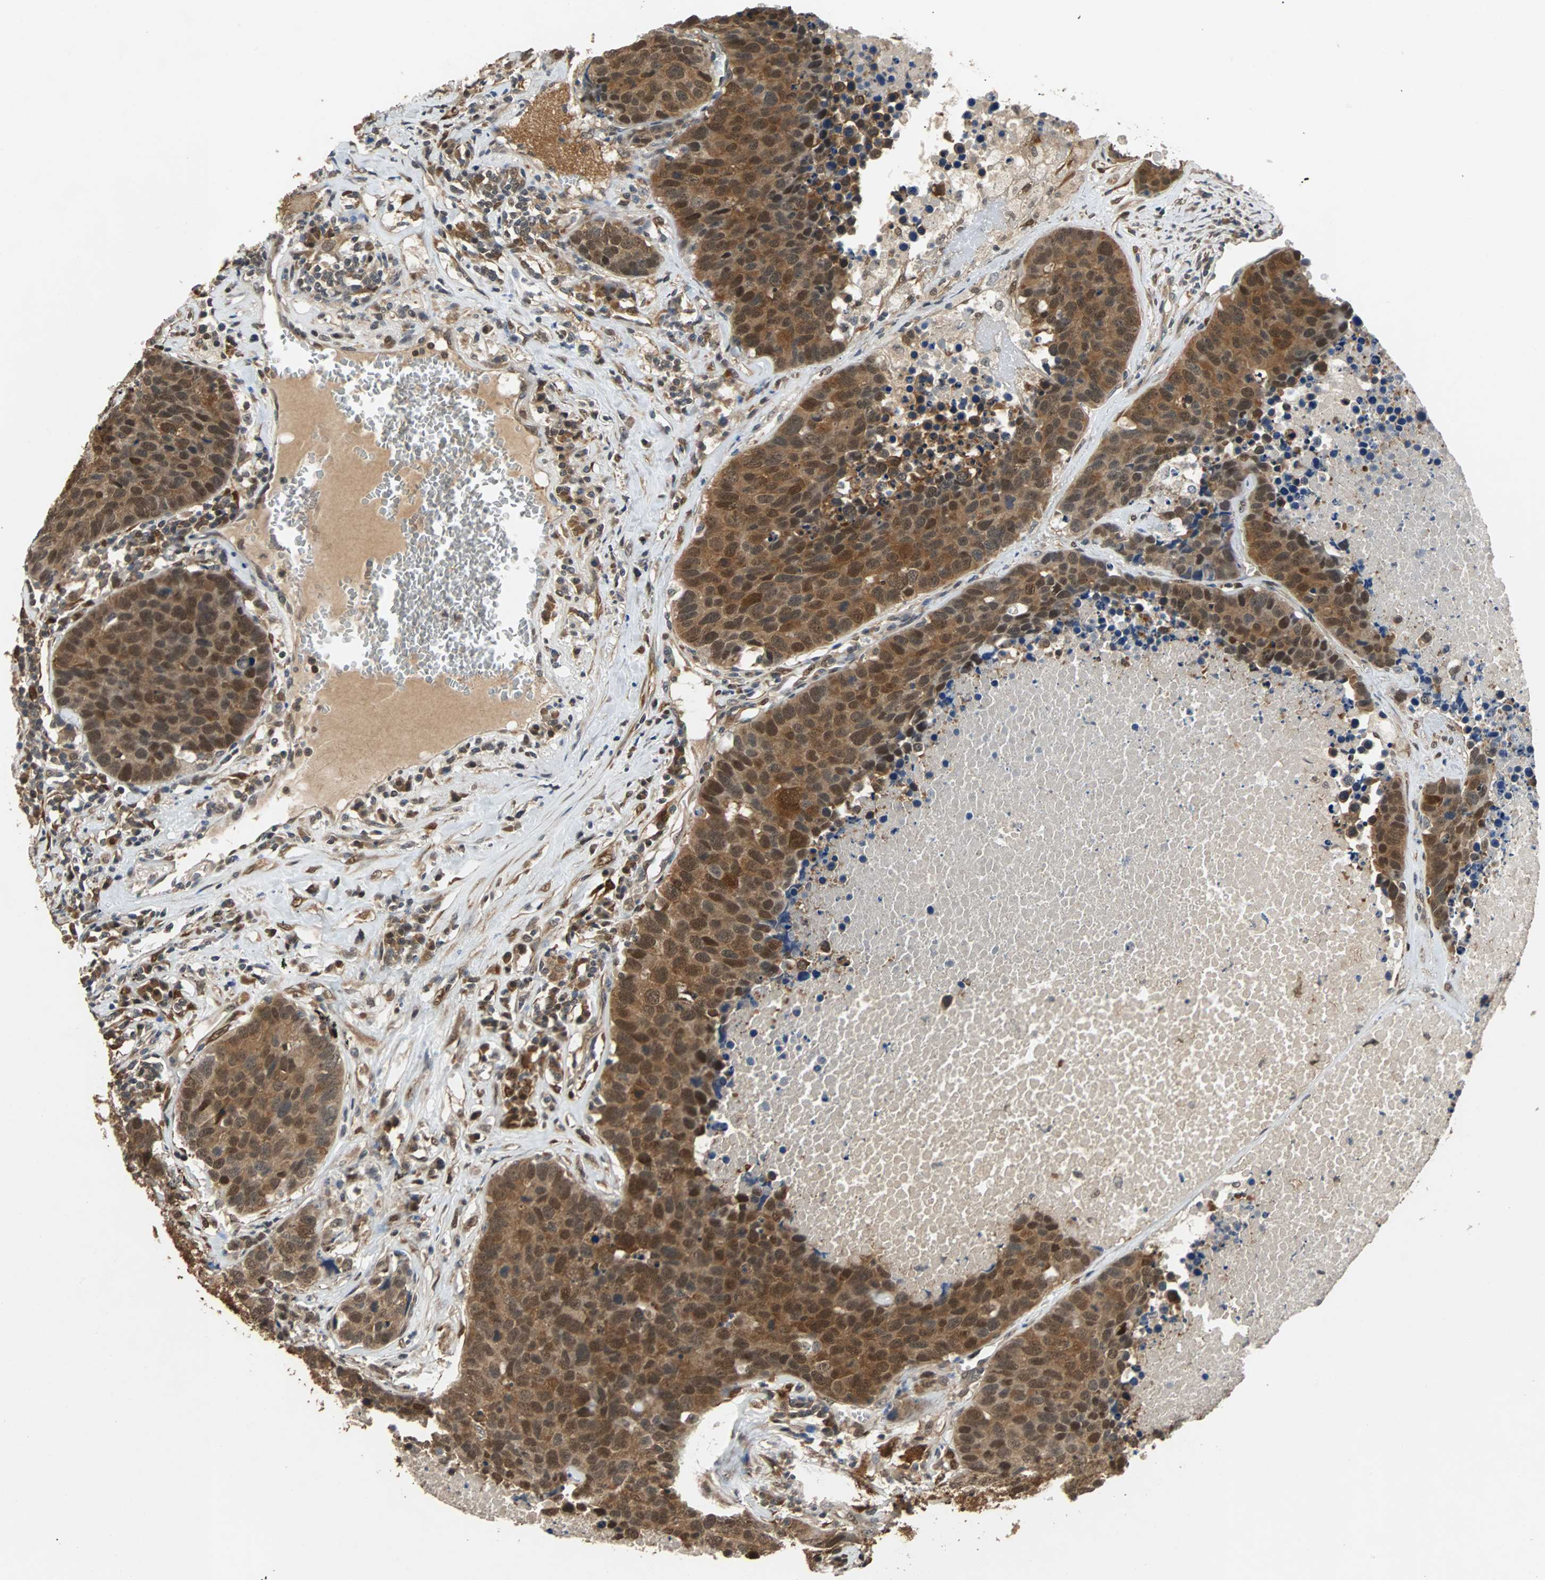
{"staining": {"intensity": "strong", "quantity": ">75%", "location": "cytoplasmic/membranous,nuclear"}, "tissue": "carcinoid", "cell_type": "Tumor cells", "image_type": "cancer", "snomed": [{"axis": "morphology", "description": "Carcinoid, malignant, NOS"}, {"axis": "topography", "description": "Lung"}], "caption": "Immunohistochemistry (IHC) image of malignant carcinoid stained for a protein (brown), which demonstrates high levels of strong cytoplasmic/membranous and nuclear positivity in approximately >75% of tumor cells.", "gene": "PRDX6", "patient": {"sex": "male", "age": 60}}